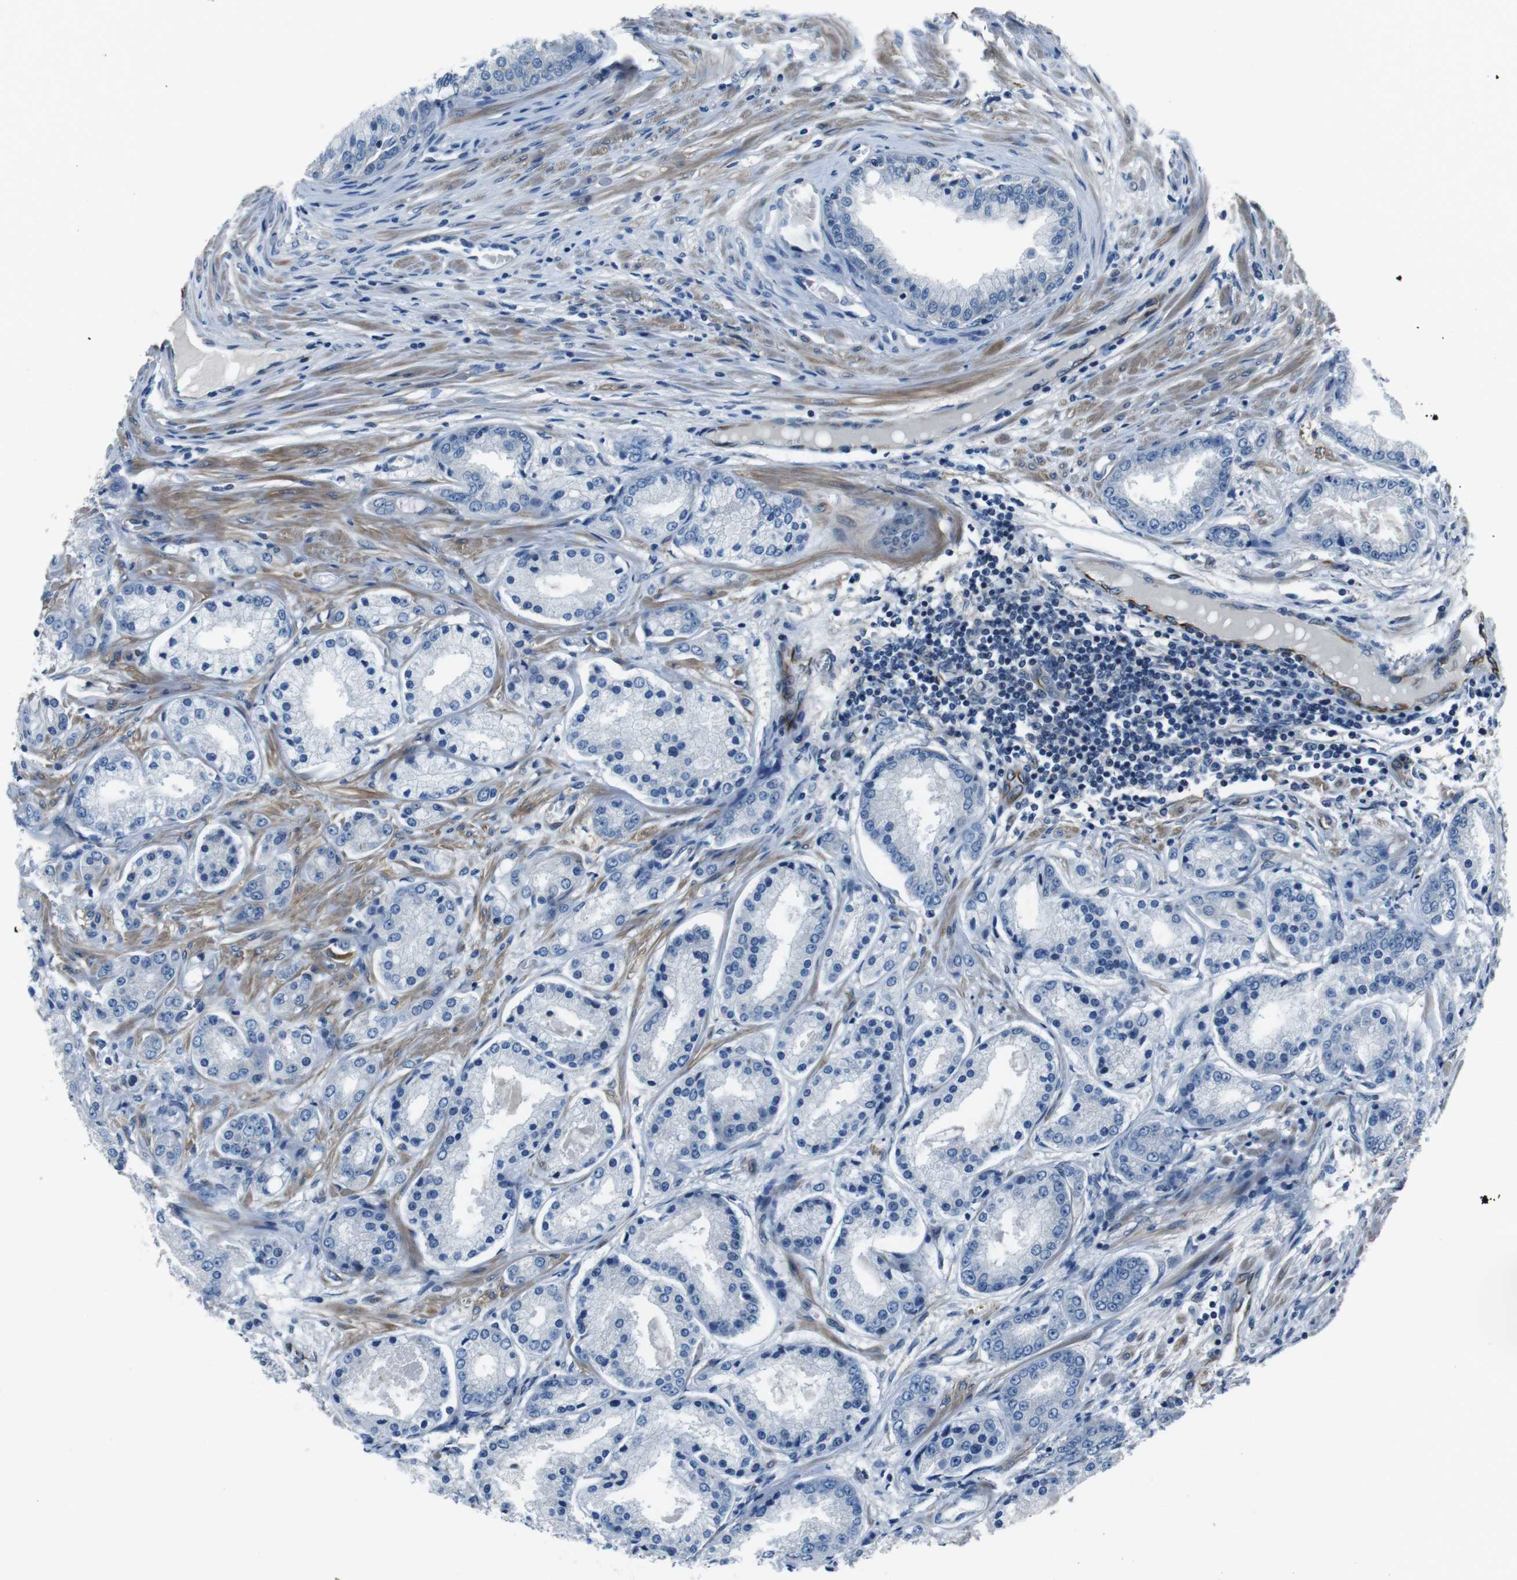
{"staining": {"intensity": "negative", "quantity": "none", "location": "none"}, "tissue": "prostate cancer", "cell_type": "Tumor cells", "image_type": "cancer", "snomed": [{"axis": "morphology", "description": "Adenocarcinoma, High grade"}, {"axis": "topography", "description": "Prostate"}], "caption": "IHC image of human prostate cancer stained for a protein (brown), which reveals no staining in tumor cells.", "gene": "LRRC49", "patient": {"sex": "male", "age": 59}}